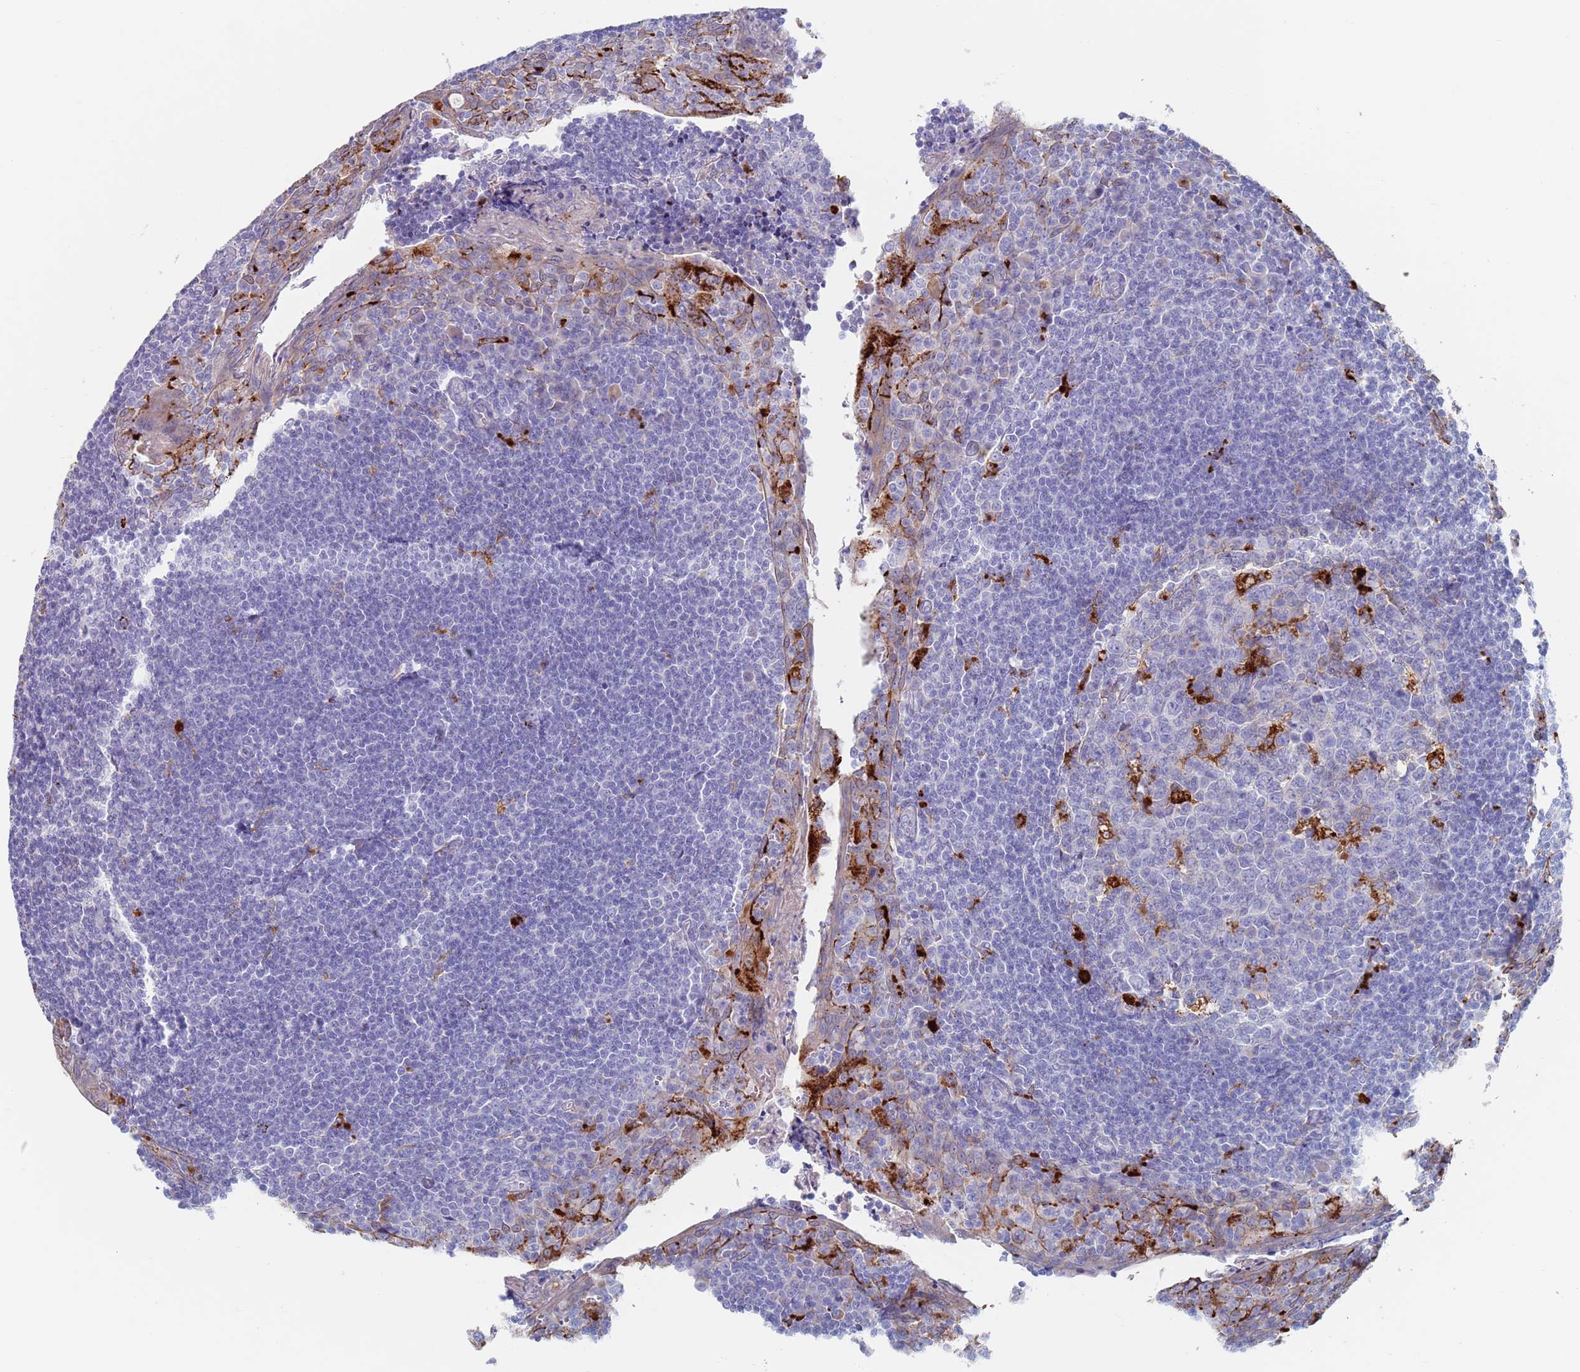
{"staining": {"intensity": "strong", "quantity": "<25%", "location": "cytoplasmic/membranous"}, "tissue": "tonsil", "cell_type": "Germinal center cells", "image_type": "normal", "snomed": [{"axis": "morphology", "description": "Normal tissue, NOS"}, {"axis": "topography", "description": "Tonsil"}], "caption": "Tonsil stained with DAB (3,3'-diaminobenzidine) IHC reveals medium levels of strong cytoplasmic/membranous staining in about <25% of germinal center cells.", "gene": "FUCA1", "patient": {"sex": "male", "age": 27}}